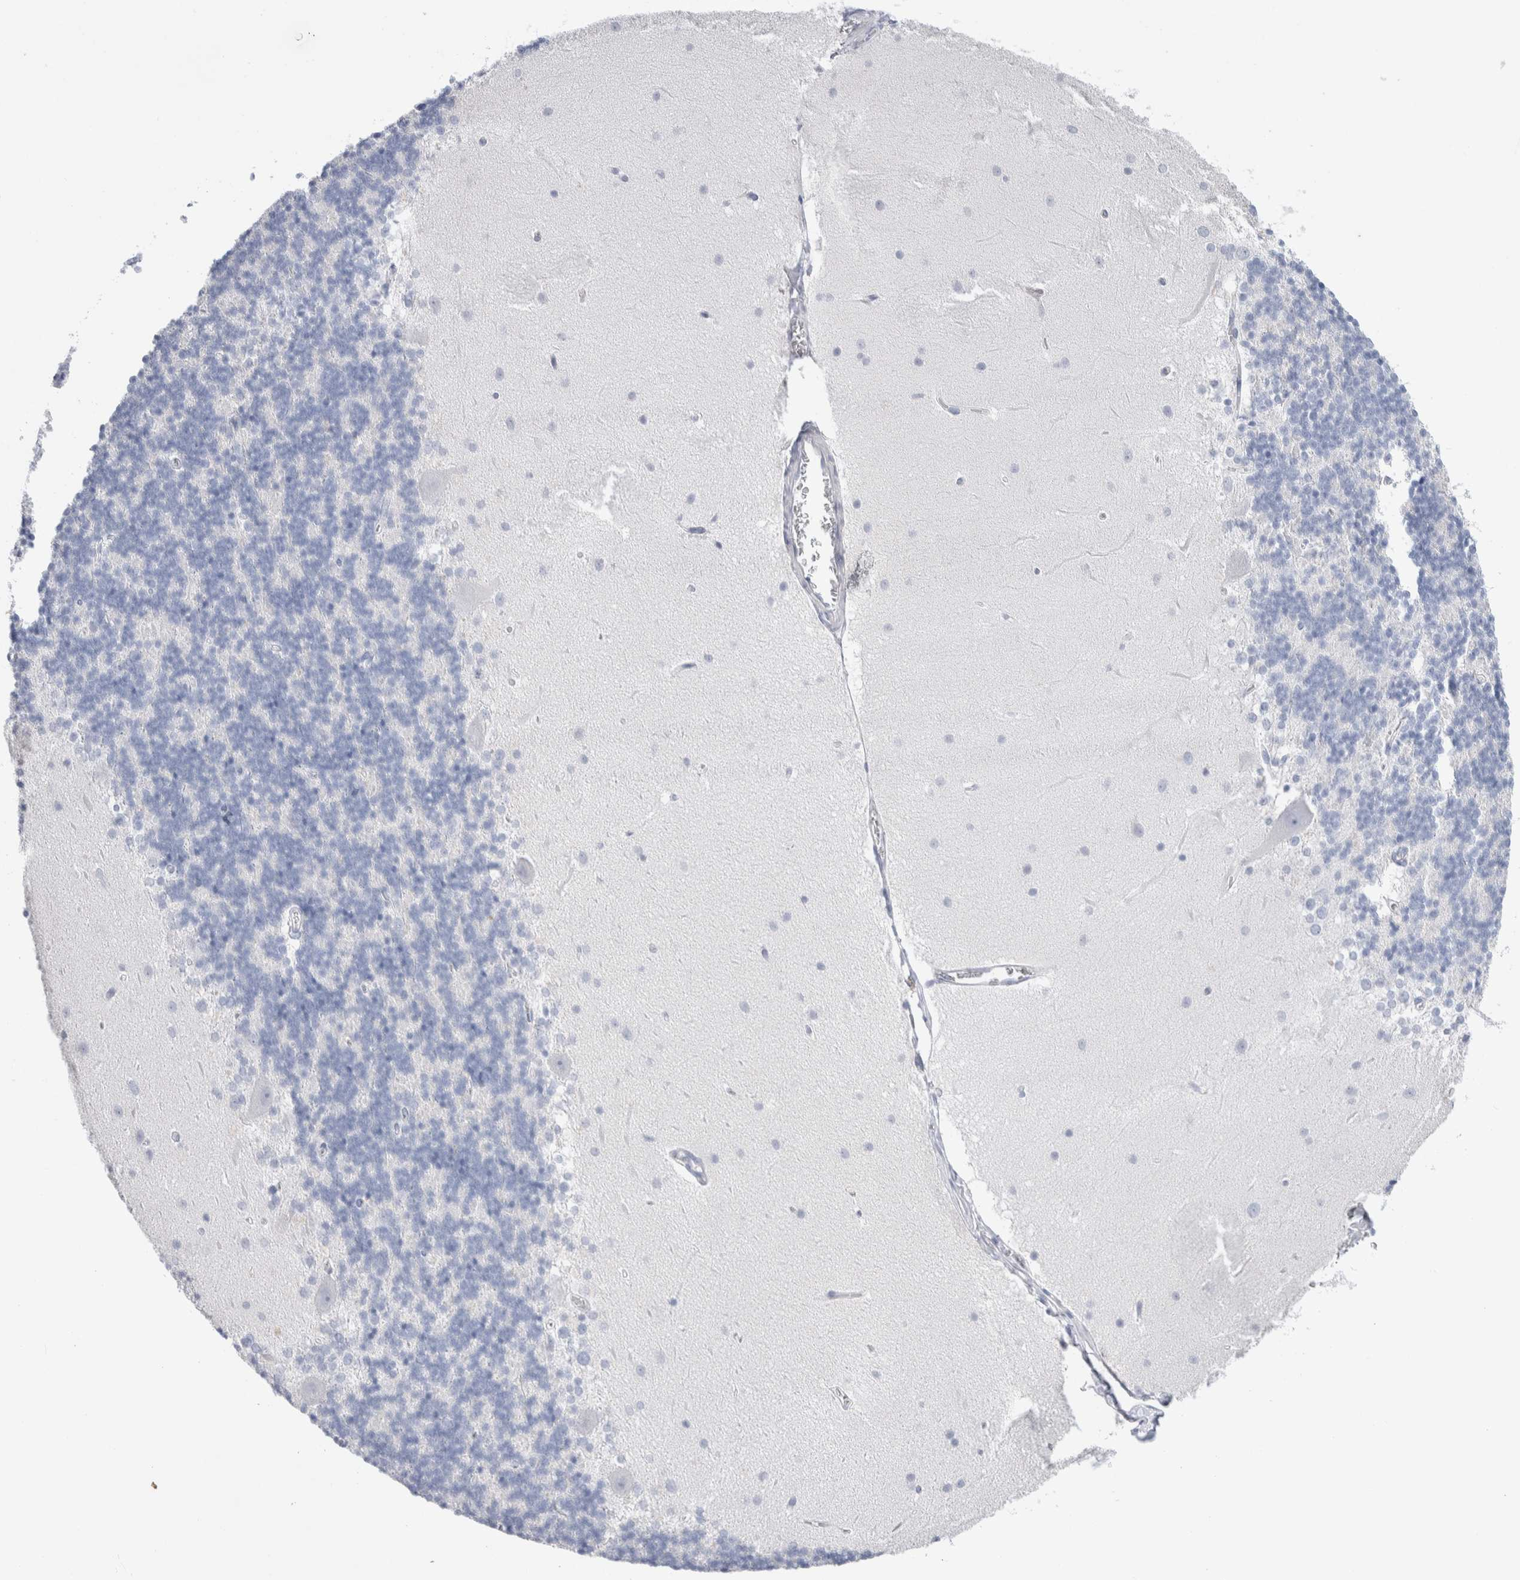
{"staining": {"intensity": "negative", "quantity": "none", "location": "none"}, "tissue": "cerebellum", "cell_type": "Cells in granular layer", "image_type": "normal", "snomed": [{"axis": "morphology", "description": "Normal tissue, NOS"}, {"axis": "topography", "description": "Cerebellum"}], "caption": "This is a histopathology image of immunohistochemistry (IHC) staining of unremarkable cerebellum, which shows no expression in cells in granular layer. The staining is performed using DAB brown chromogen with nuclei counter-stained in using hematoxylin.", "gene": "GDA", "patient": {"sex": "female", "age": 19}}